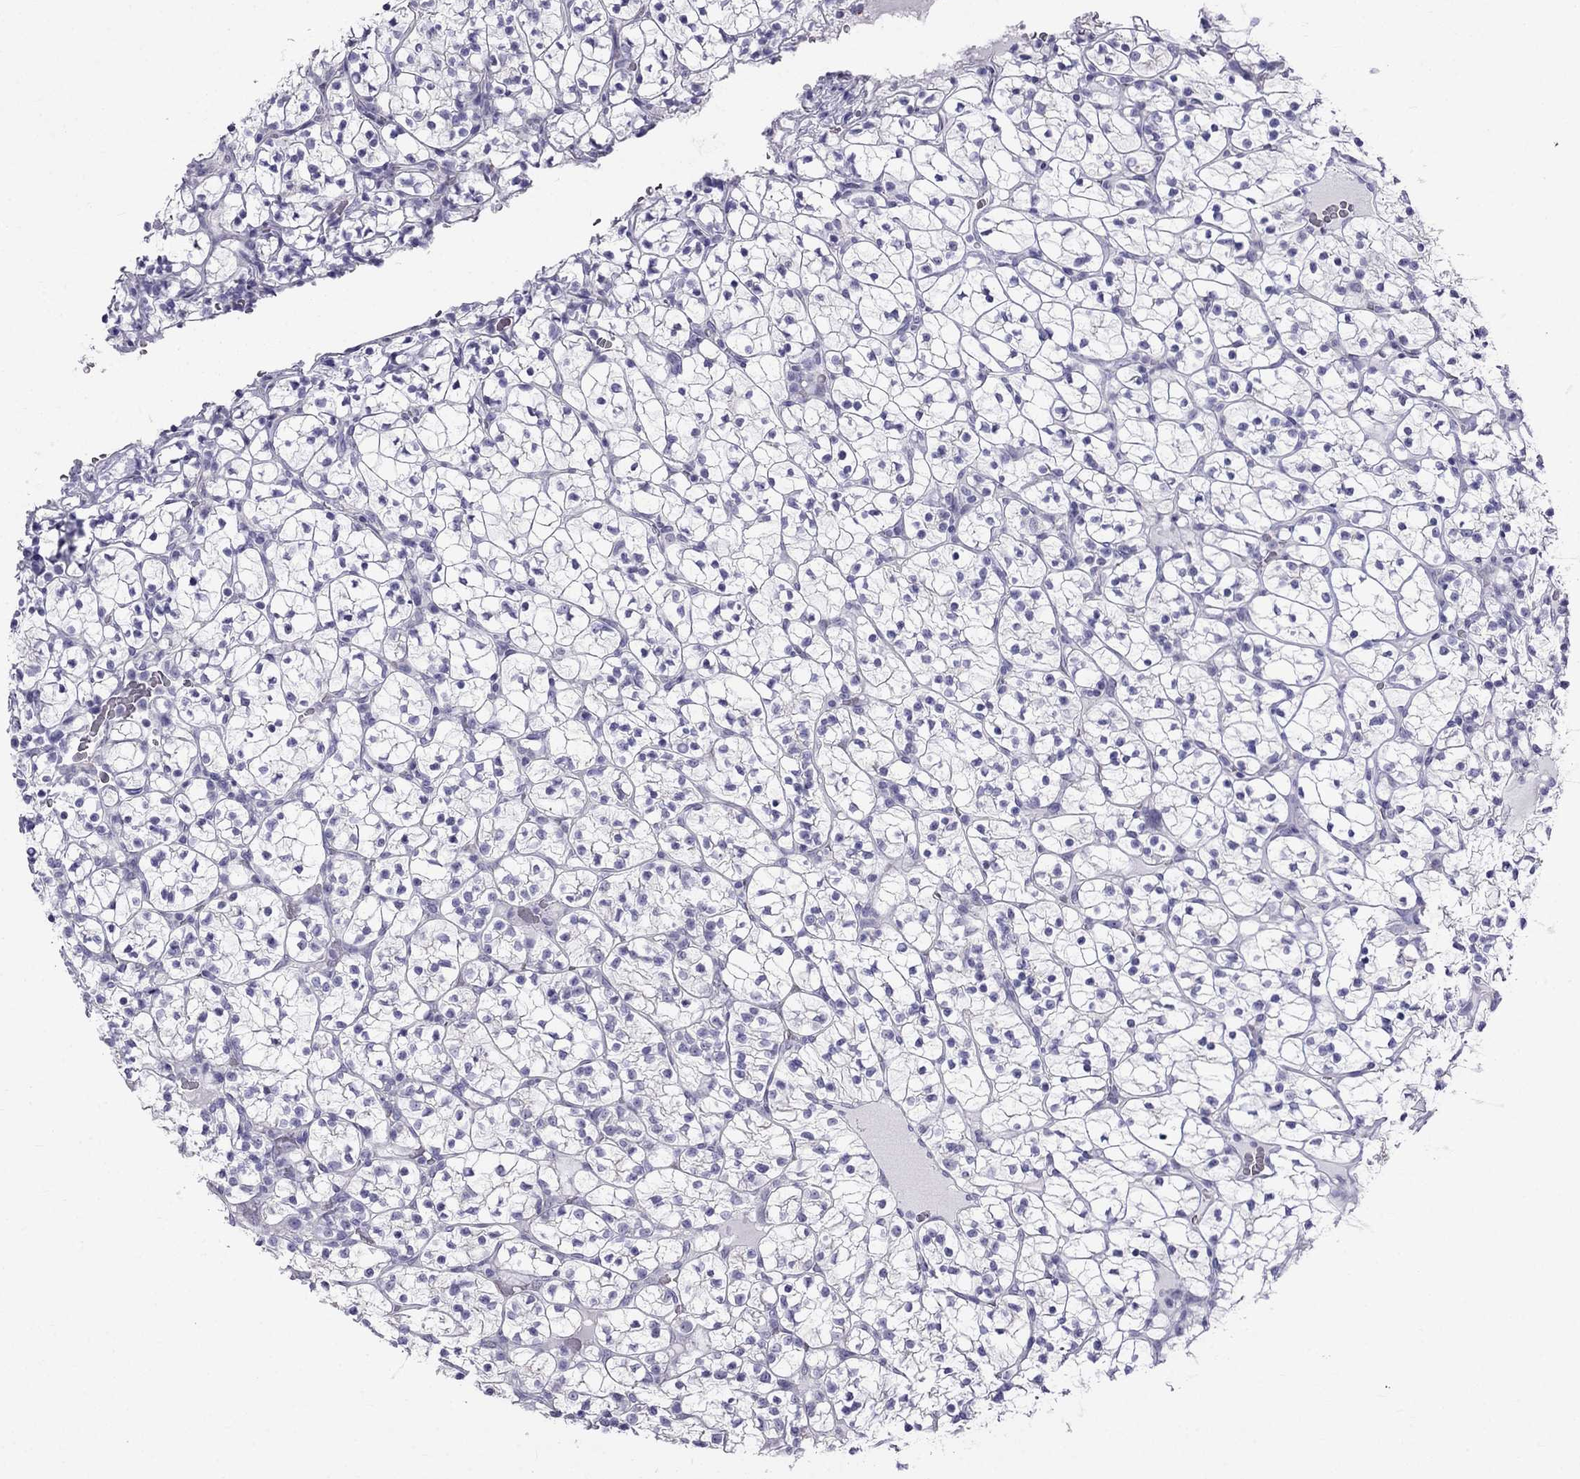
{"staining": {"intensity": "negative", "quantity": "none", "location": "none"}, "tissue": "renal cancer", "cell_type": "Tumor cells", "image_type": "cancer", "snomed": [{"axis": "morphology", "description": "Adenocarcinoma, NOS"}, {"axis": "topography", "description": "Kidney"}], "caption": "Protein analysis of adenocarcinoma (renal) shows no significant positivity in tumor cells.", "gene": "MGP", "patient": {"sex": "female", "age": 89}}